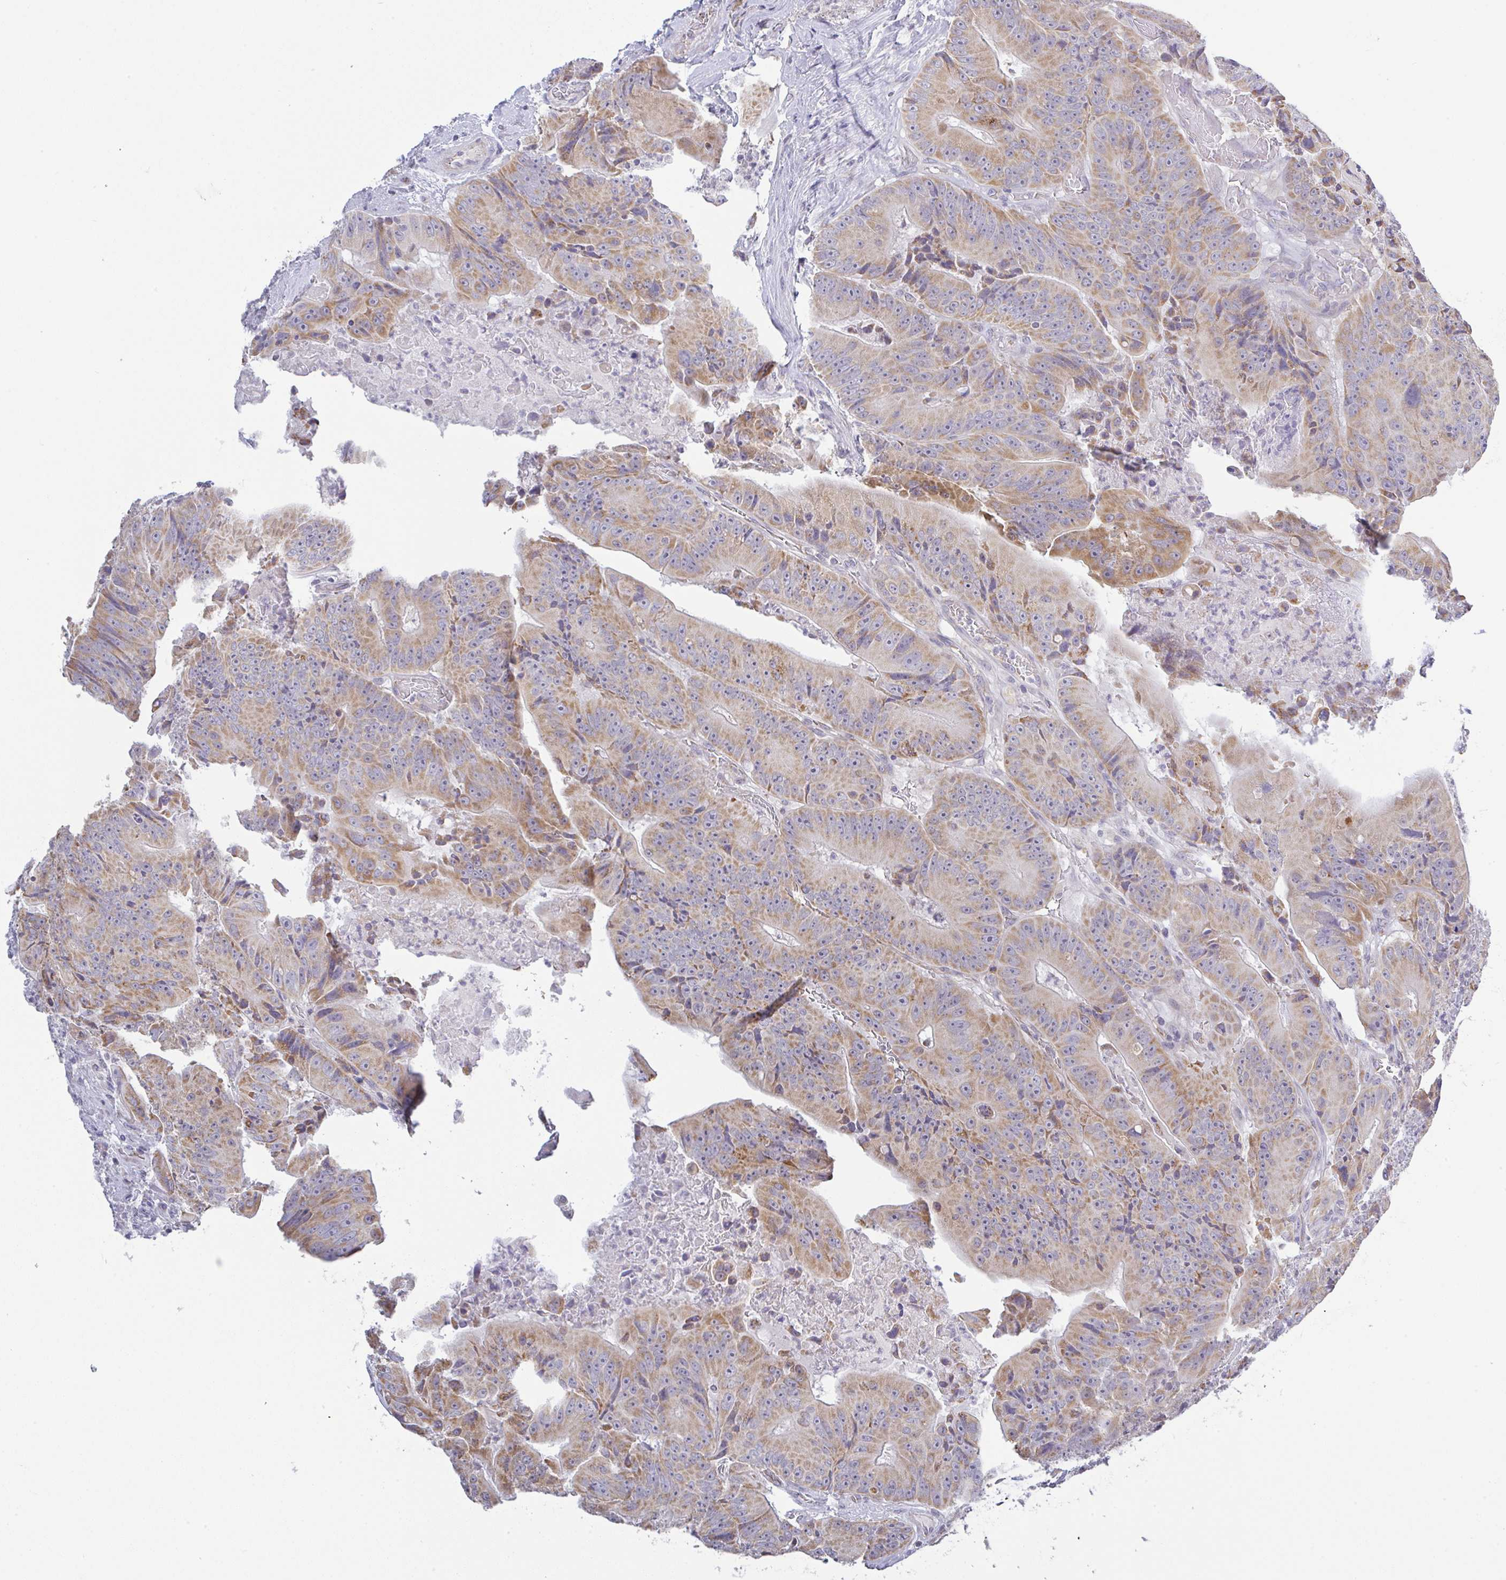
{"staining": {"intensity": "moderate", "quantity": ">75%", "location": "cytoplasmic/membranous"}, "tissue": "colorectal cancer", "cell_type": "Tumor cells", "image_type": "cancer", "snomed": [{"axis": "morphology", "description": "Adenocarcinoma, NOS"}, {"axis": "topography", "description": "Colon"}], "caption": "A micrograph of human adenocarcinoma (colorectal) stained for a protein demonstrates moderate cytoplasmic/membranous brown staining in tumor cells. Using DAB (3,3'-diaminobenzidine) (brown) and hematoxylin (blue) stains, captured at high magnification using brightfield microscopy.", "gene": "PLCD4", "patient": {"sex": "female", "age": 86}}